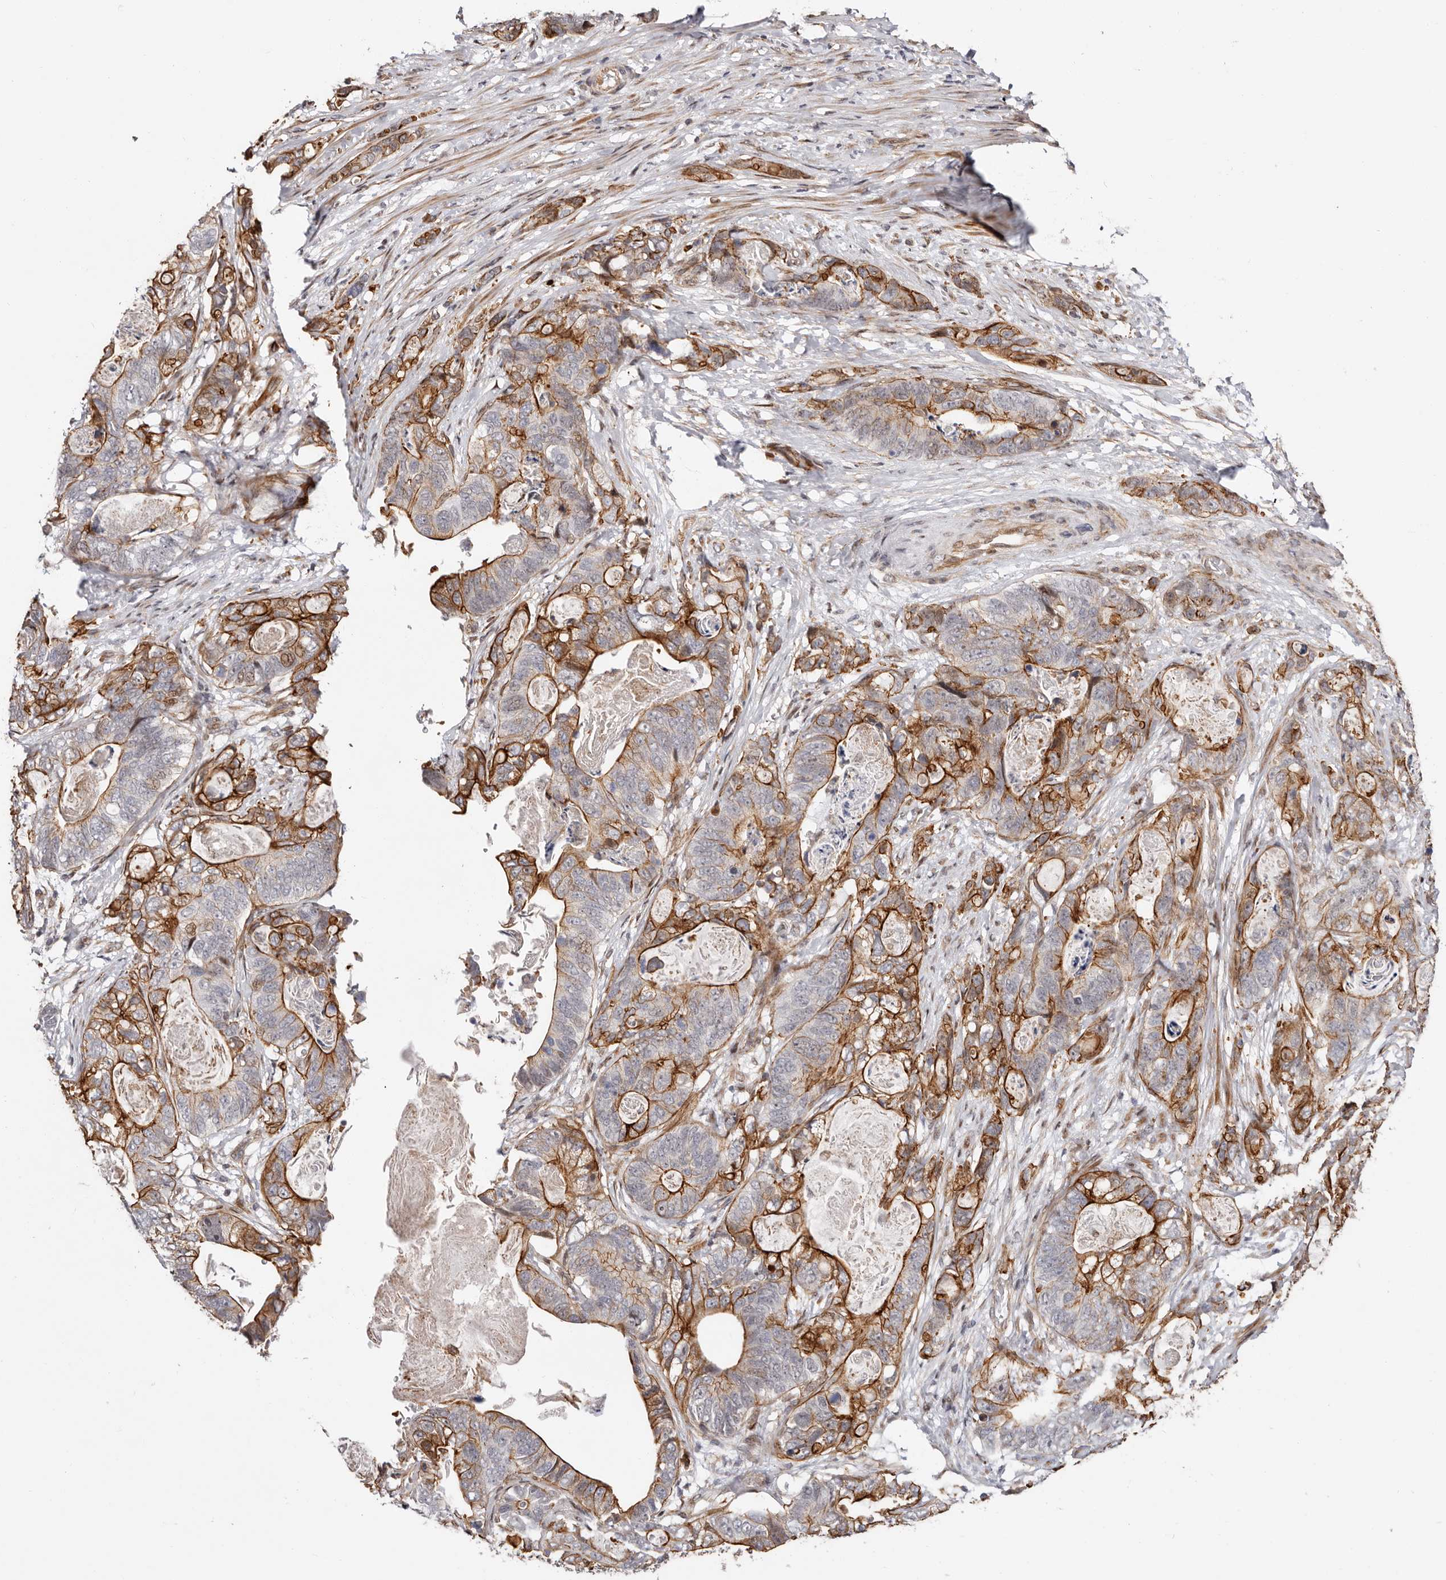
{"staining": {"intensity": "strong", "quantity": "25%-75%", "location": "cytoplasmic/membranous"}, "tissue": "stomach cancer", "cell_type": "Tumor cells", "image_type": "cancer", "snomed": [{"axis": "morphology", "description": "Normal tissue, NOS"}, {"axis": "morphology", "description": "Adenocarcinoma, NOS"}, {"axis": "topography", "description": "Stomach"}], "caption": "Immunohistochemistry of human stomach cancer (adenocarcinoma) reveals high levels of strong cytoplasmic/membranous expression in approximately 25%-75% of tumor cells.", "gene": "EPHX3", "patient": {"sex": "female", "age": 89}}